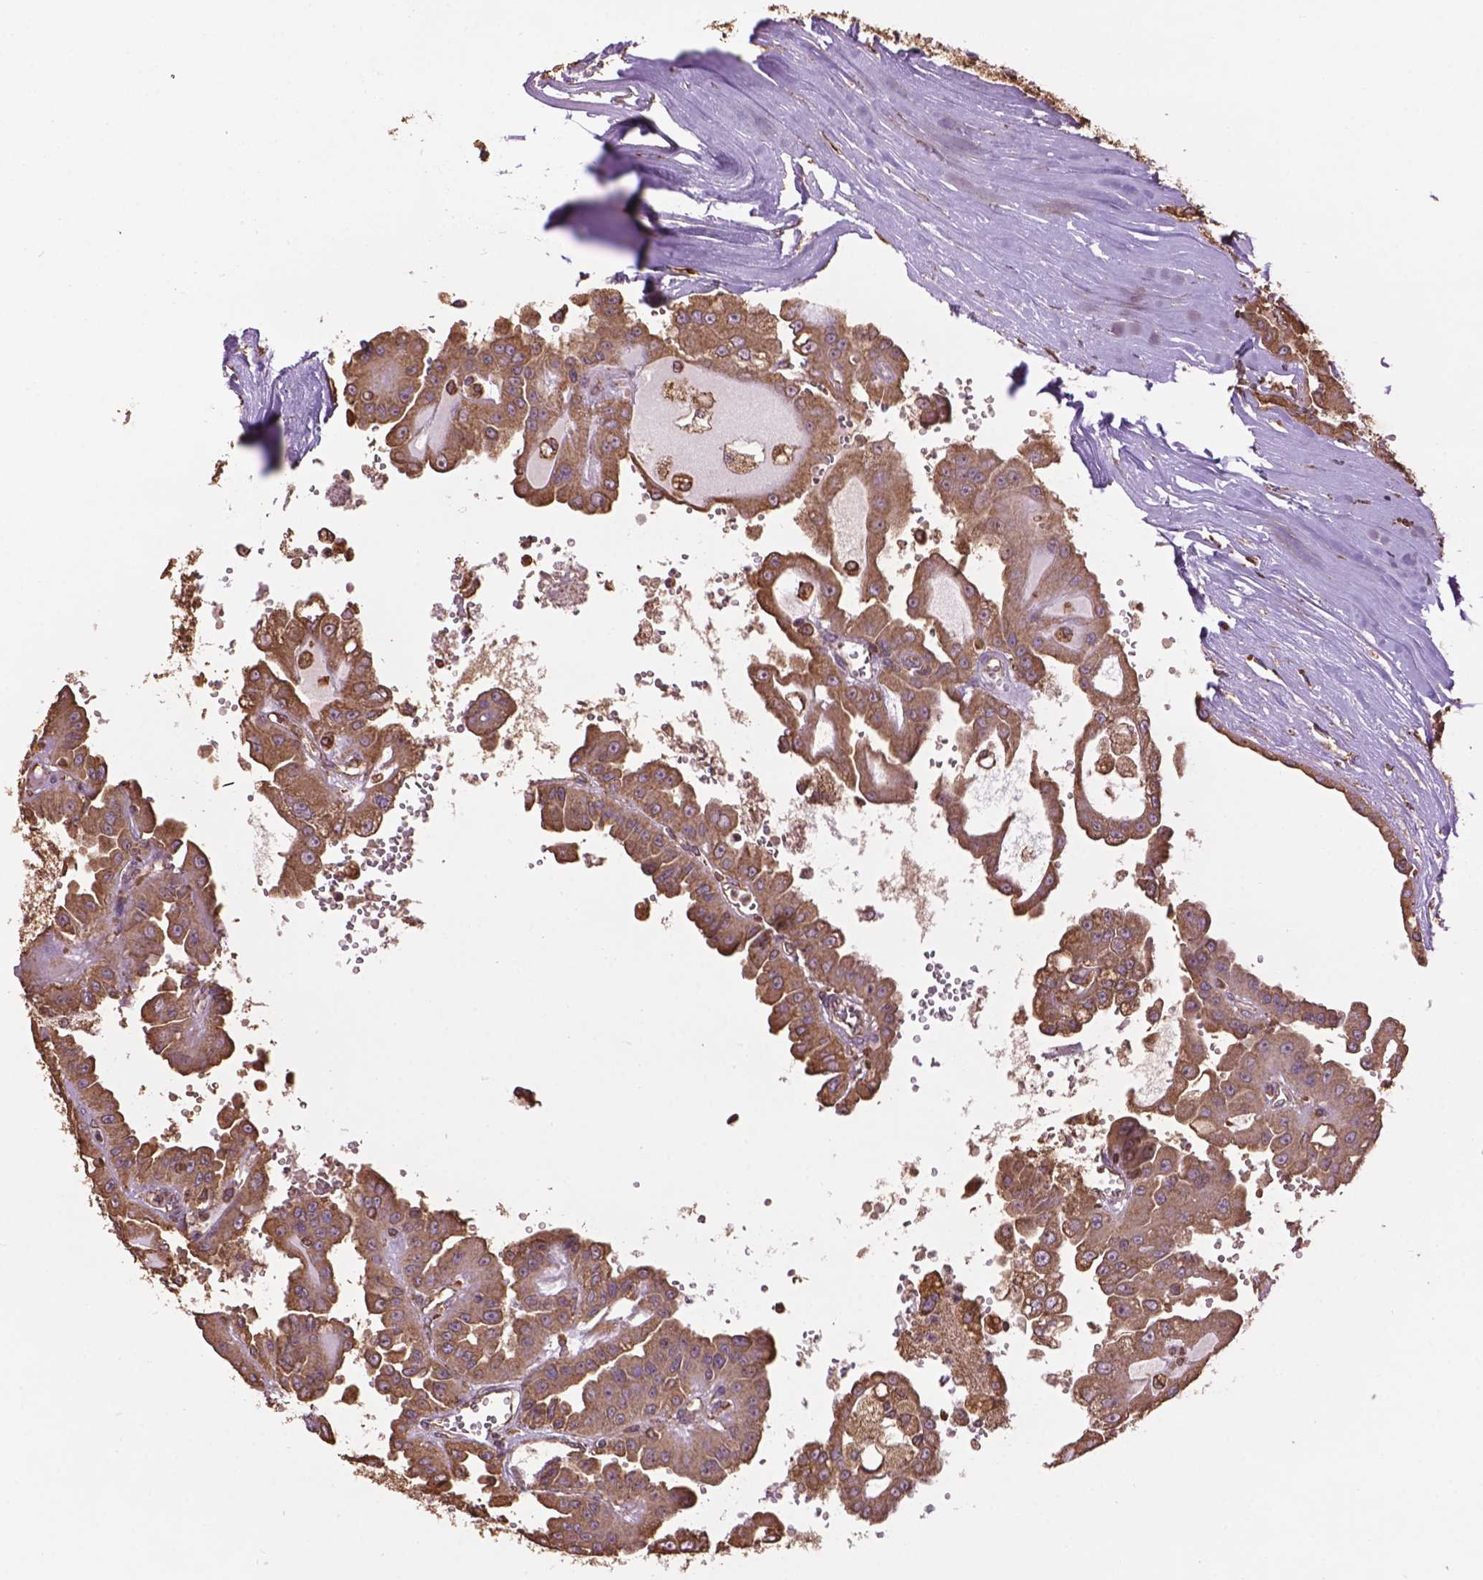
{"staining": {"intensity": "moderate", "quantity": ">75%", "location": "cytoplasmic/membranous"}, "tissue": "renal cancer", "cell_type": "Tumor cells", "image_type": "cancer", "snomed": [{"axis": "morphology", "description": "Adenocarcinoma, NOS"}, {"axis": "topography", "description": "Kidney"}], "caption": "Immunohistochemistry (IHC) micrograph of neoplastic tissue: adenocarcinoma (renal) stained using immunohistochemistry demonstrates medium levels of moderate protein expression localized specifically in the cytoplasmic/membranous of tumor cells, appearing as a cytoplasmic/membranous brown color.", "gene": "PPP2R5E", "patient": {"sex": "male", "age": 58}}